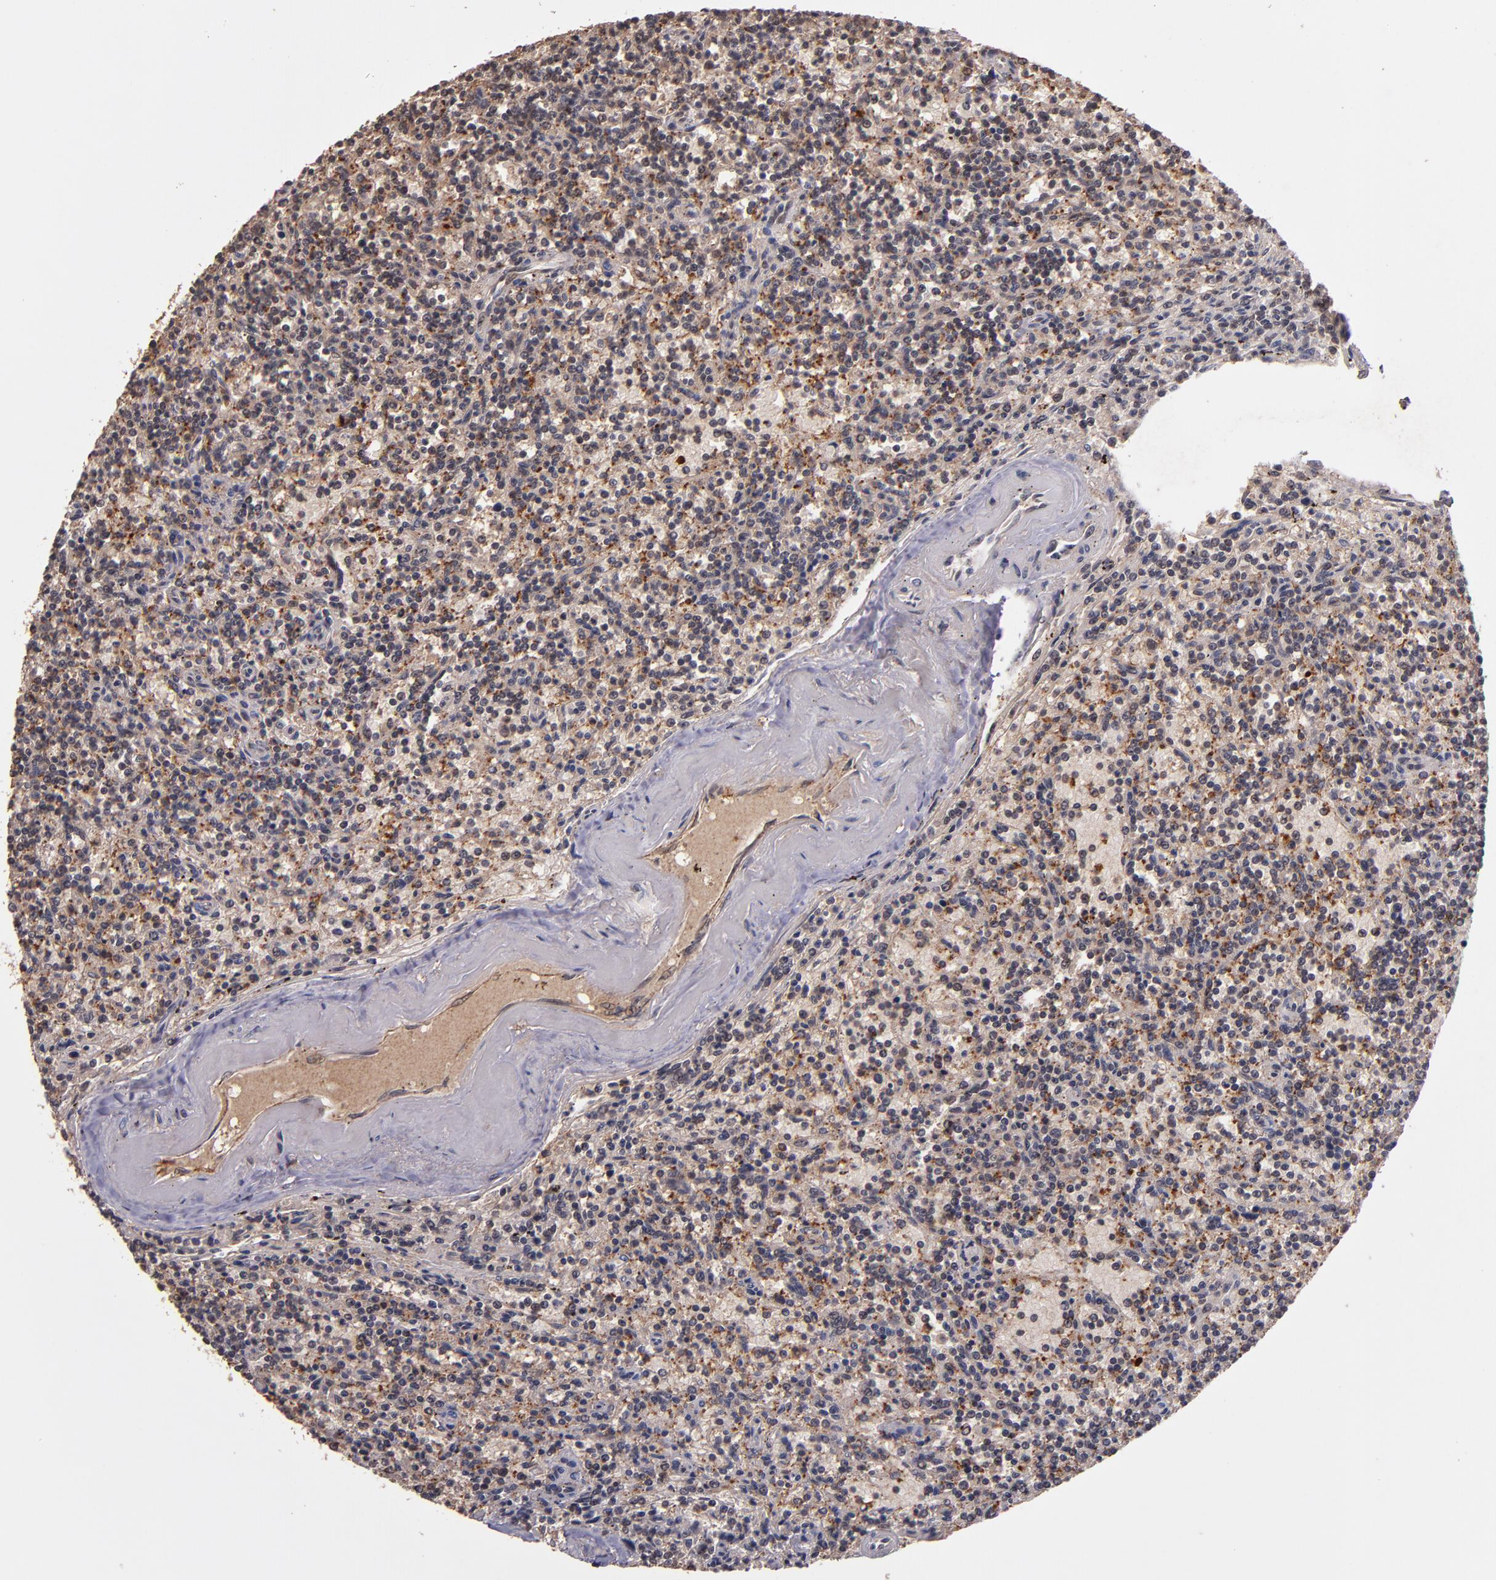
{"staining": {"intensity": "weak", "quantity": "<25%", "location": "cytoplasmic/membranous"}, "tissue": "lymphoma", "cell_type": "Tumor cells", "image_type": "cancer", "snomed": [{"axis": "morphology", "description": "Malignant lymphoma, non-Hodgkin's type, Low grade"}, {"axis": "topography", "description": "Spleen"}], "caption": "Tumor cells show no significant protein expression in lymphoma.", "gene": "RIOK3", "patient": {"sex": "male", "age": 73}}